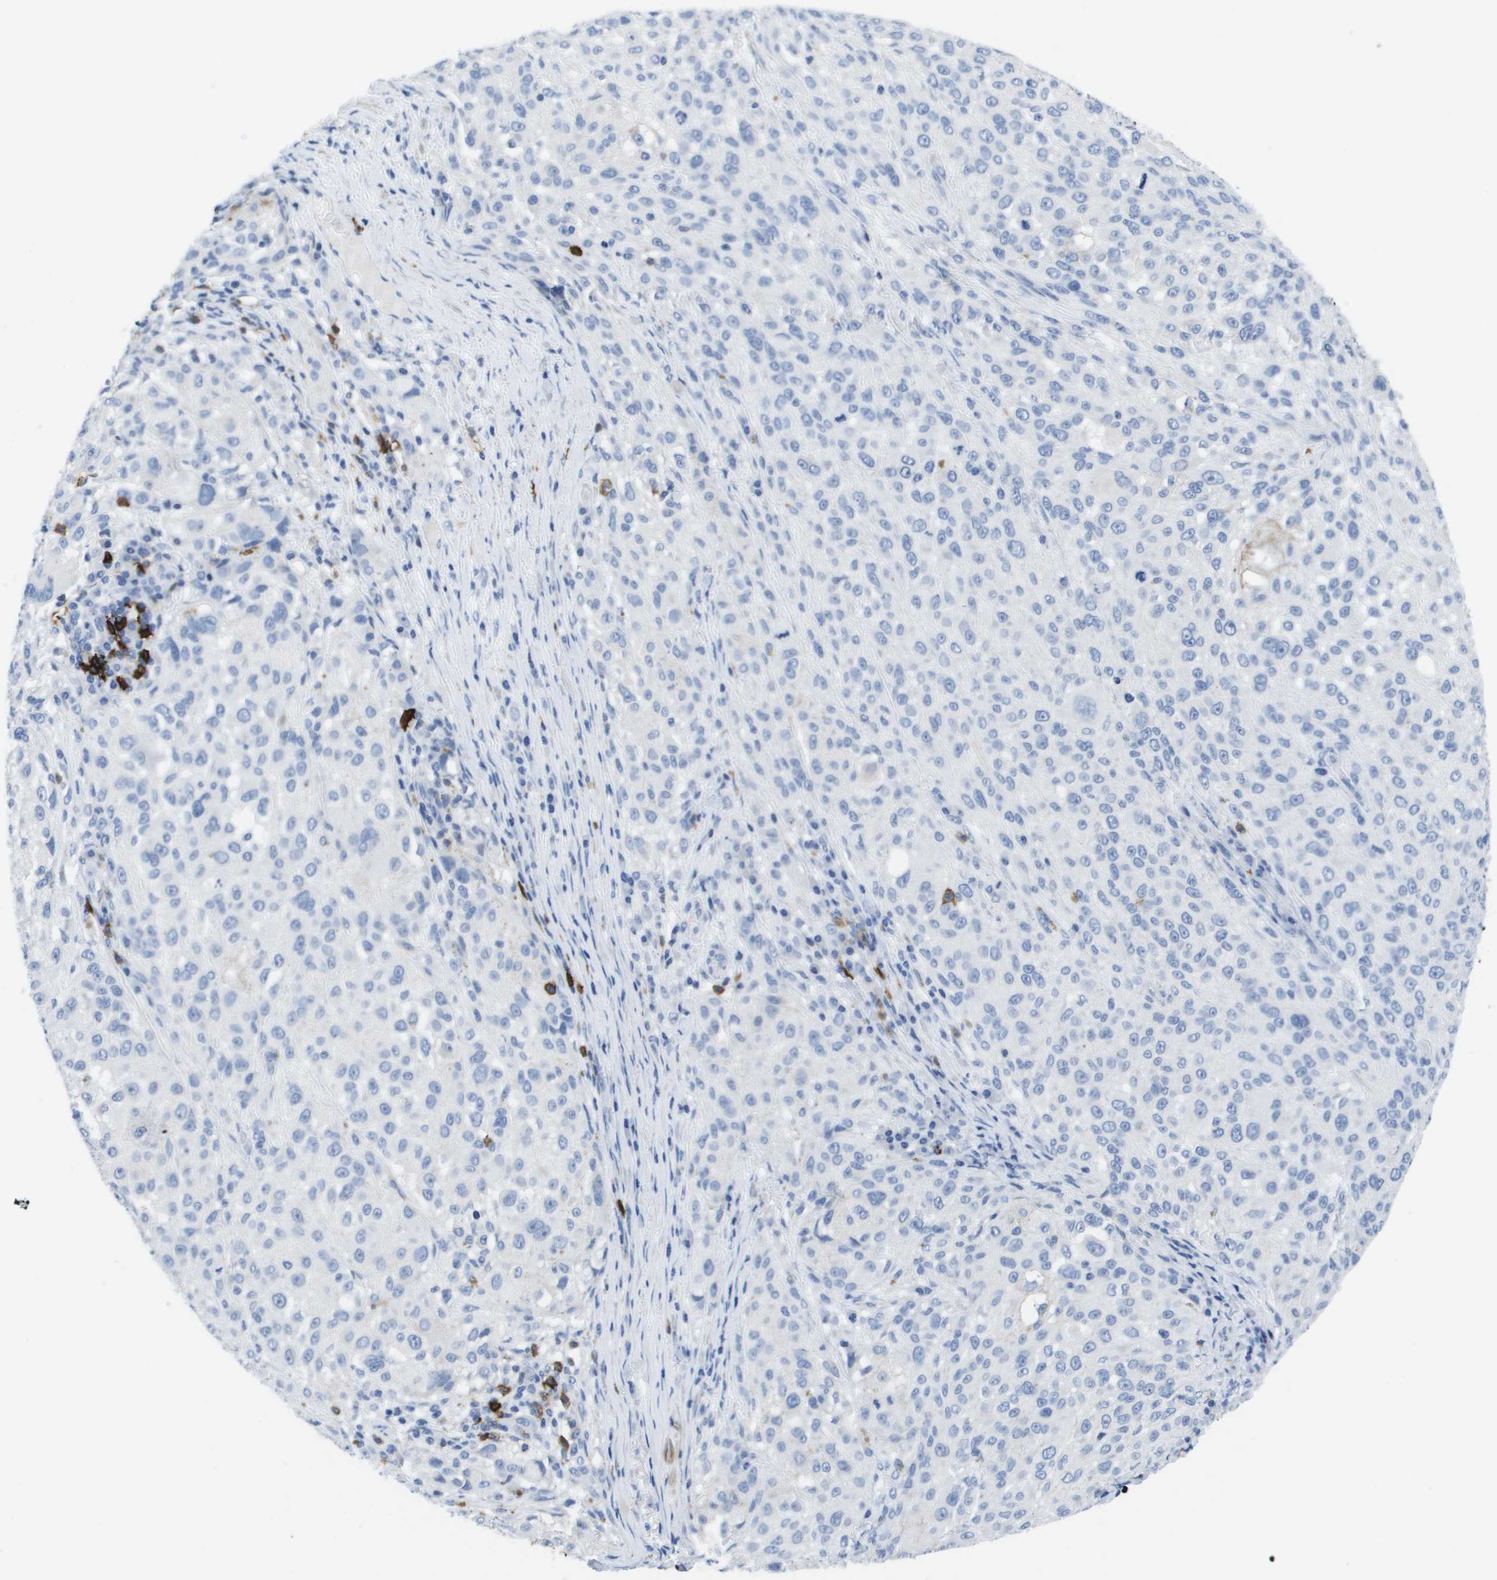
{"staining": {"intensity": "negative", "quantity": "none", "location": "none"}, "tissue": "melanoma", "cell_type": "Tumor cells", "image_type": "cancer", "snomed": [{"axis": "morphology", "description": "Necrosis, NOS"}, {"axis": "morphology", "description": "Malignant melanoma, NOS"}, {"axis": "topography", "description": "Skin"}], "caption": "A micrograph of malignant melanoma stained for a protein displays no brown staining in tumor cells. (Immunohistochemistry (ihc), brightfield microscopy, high magnification).", "gene": "MS4A1", "patient": {"sex": "female", "age": 87}}